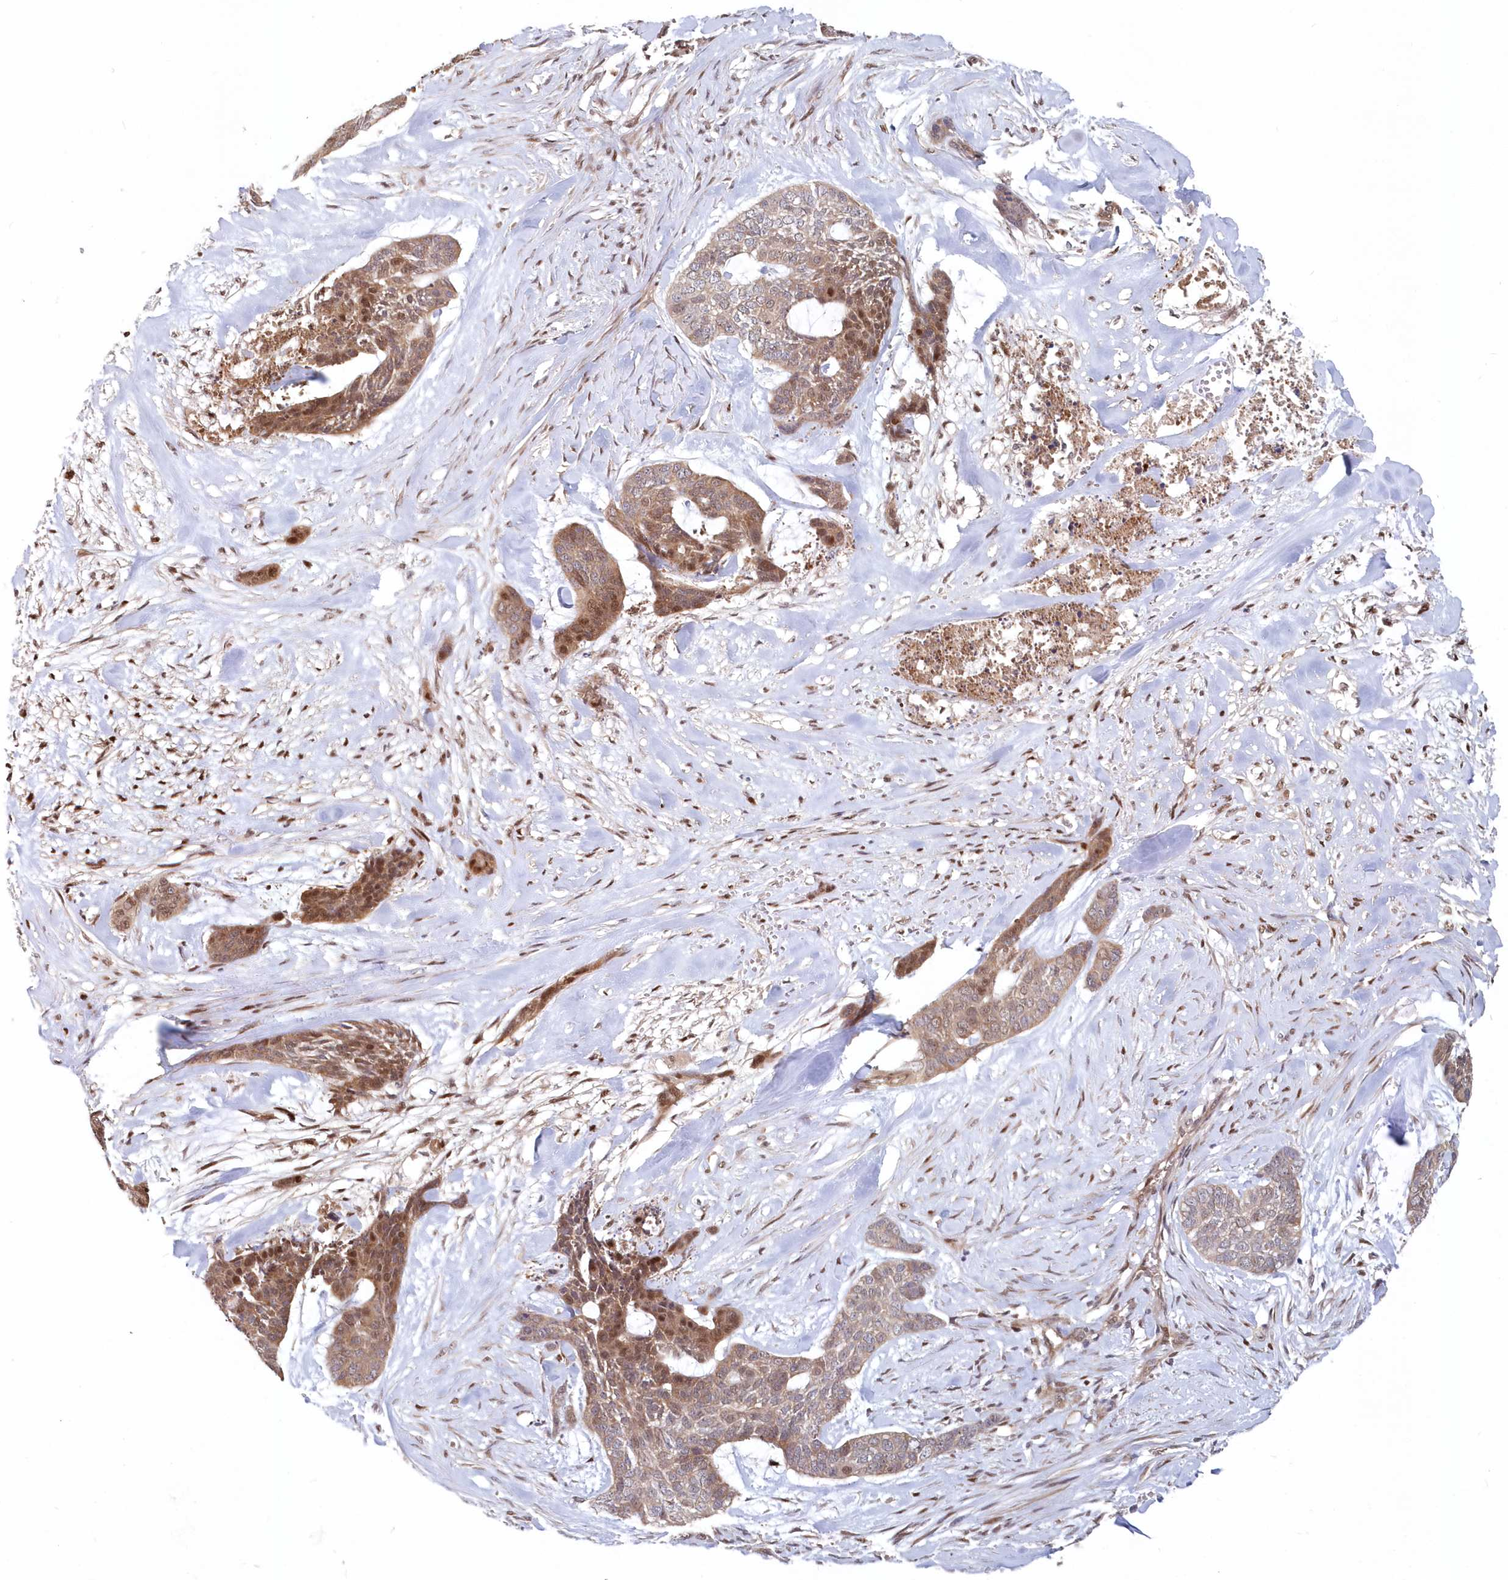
{"staining": {"intensity": "moderate", "quantity": ">75%", "location": "cytoplasmic/membranous,nuclear"}, "tissue": "skin cancer", "cell_type": "Tumor cells", "image_type": "cancer", "snomed": [{"axis": "morphology", "description": "Basal cell carcinoma"}, {"axis": "topography", "description": "Skin"}], "caption": "This is a histology image of immunohistochemistry staining of skin cancer (basal cell carcinoma), which shows moderate staining in the cytoplasmic/membranous and nuclear of tumor cells.", "gene": "ABHD14B", "patient": {"sex": "female", "age": 64}}